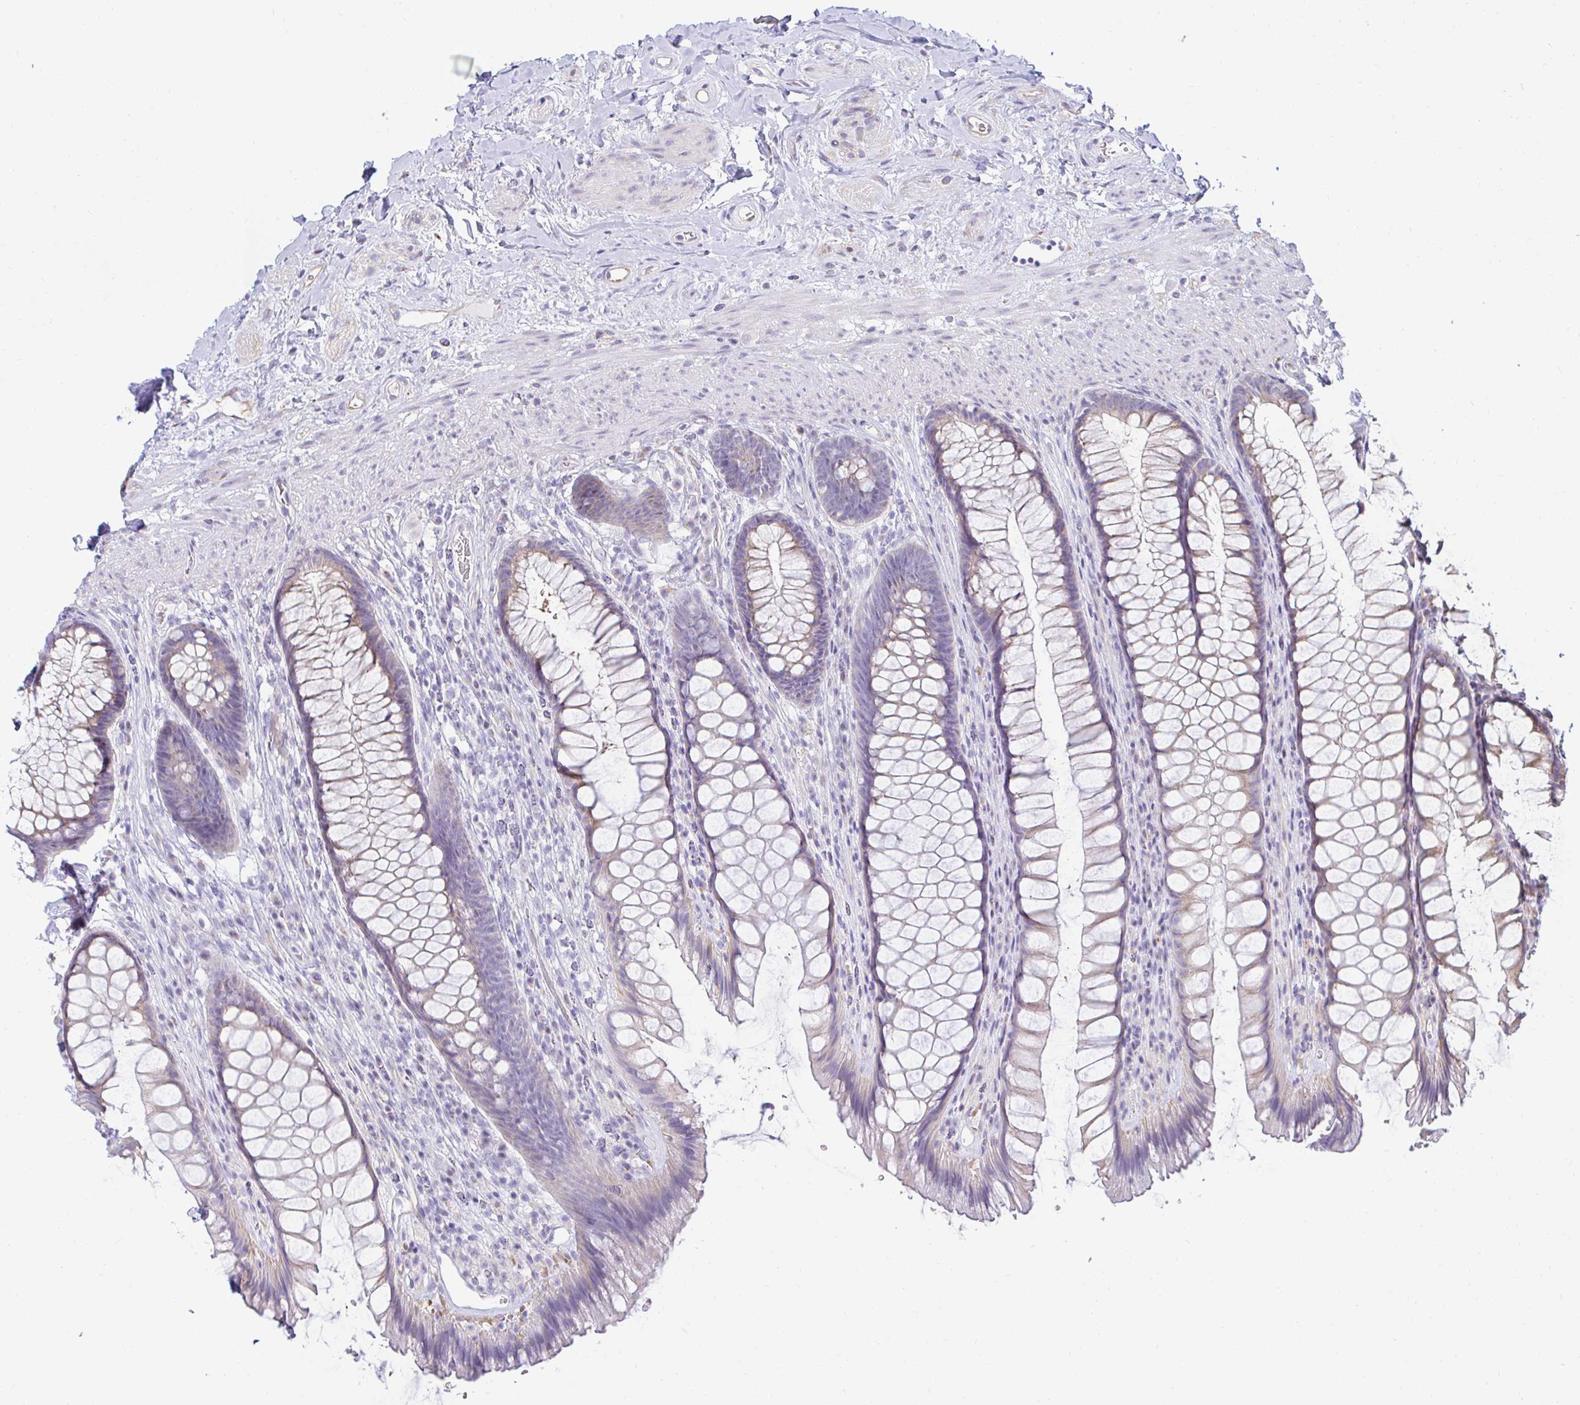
{"staining": {"intensity": "weak", "quantity": "25%-75%", "location": "cytoplasmic/membranous"}, "tissue": "rectum", "cell_type": "Glandular cells", "image_type": "normal", "snomed": [{"axis": "morphology", "description": "Normal tissue, NOS"}, {"axis": "topography", "description": "Rectum"}], "caption": "High-power microscopy captured an immunohistochemistry (IHC) photomicrograph of normal rectum, revealing weak cytoplasmic/membranous expression in about 25%-75% of glandular cells. Immunohistochemistry (ihc) stains the protein of interest in brown and the nuclei are stained blue.", "gene": "CAPSL", "patient": {"sex": "male", "age": 53}}